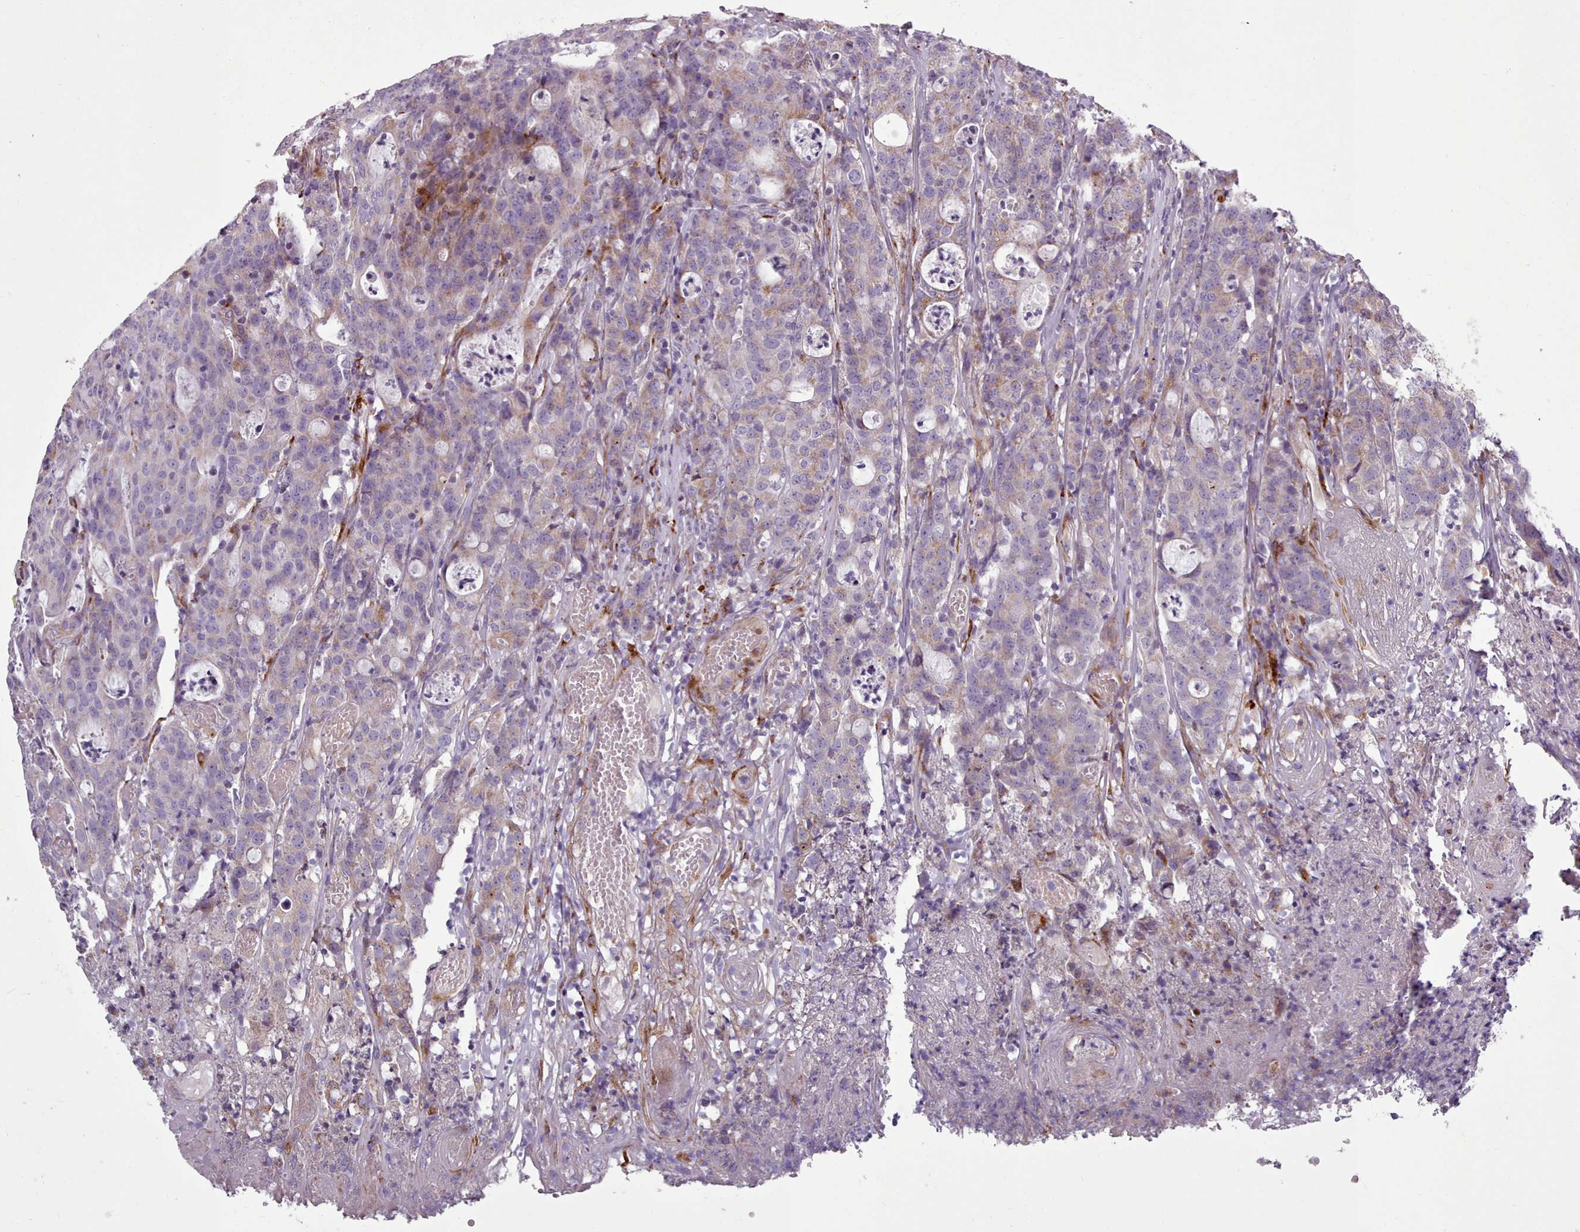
{"staining": {"intensity": "weak", "quantity": "25%-75%", "location": "cytoplasmic/membranous"}, "tissue": "colorectal cancer", "cell_type": "Tumor cells", "image_type": "cancer", "snomed": [{"axis": "morphology", "description": "Adenocarcinoma, NOS"}, {"axis": "topography", "description": "Colon"}], "caption": "Human colorectal cancer stained with a protein marker shows weak staining in tumor cells.", "gene": "FKBP10", "patient": {"sex": "male", "age": 83}}